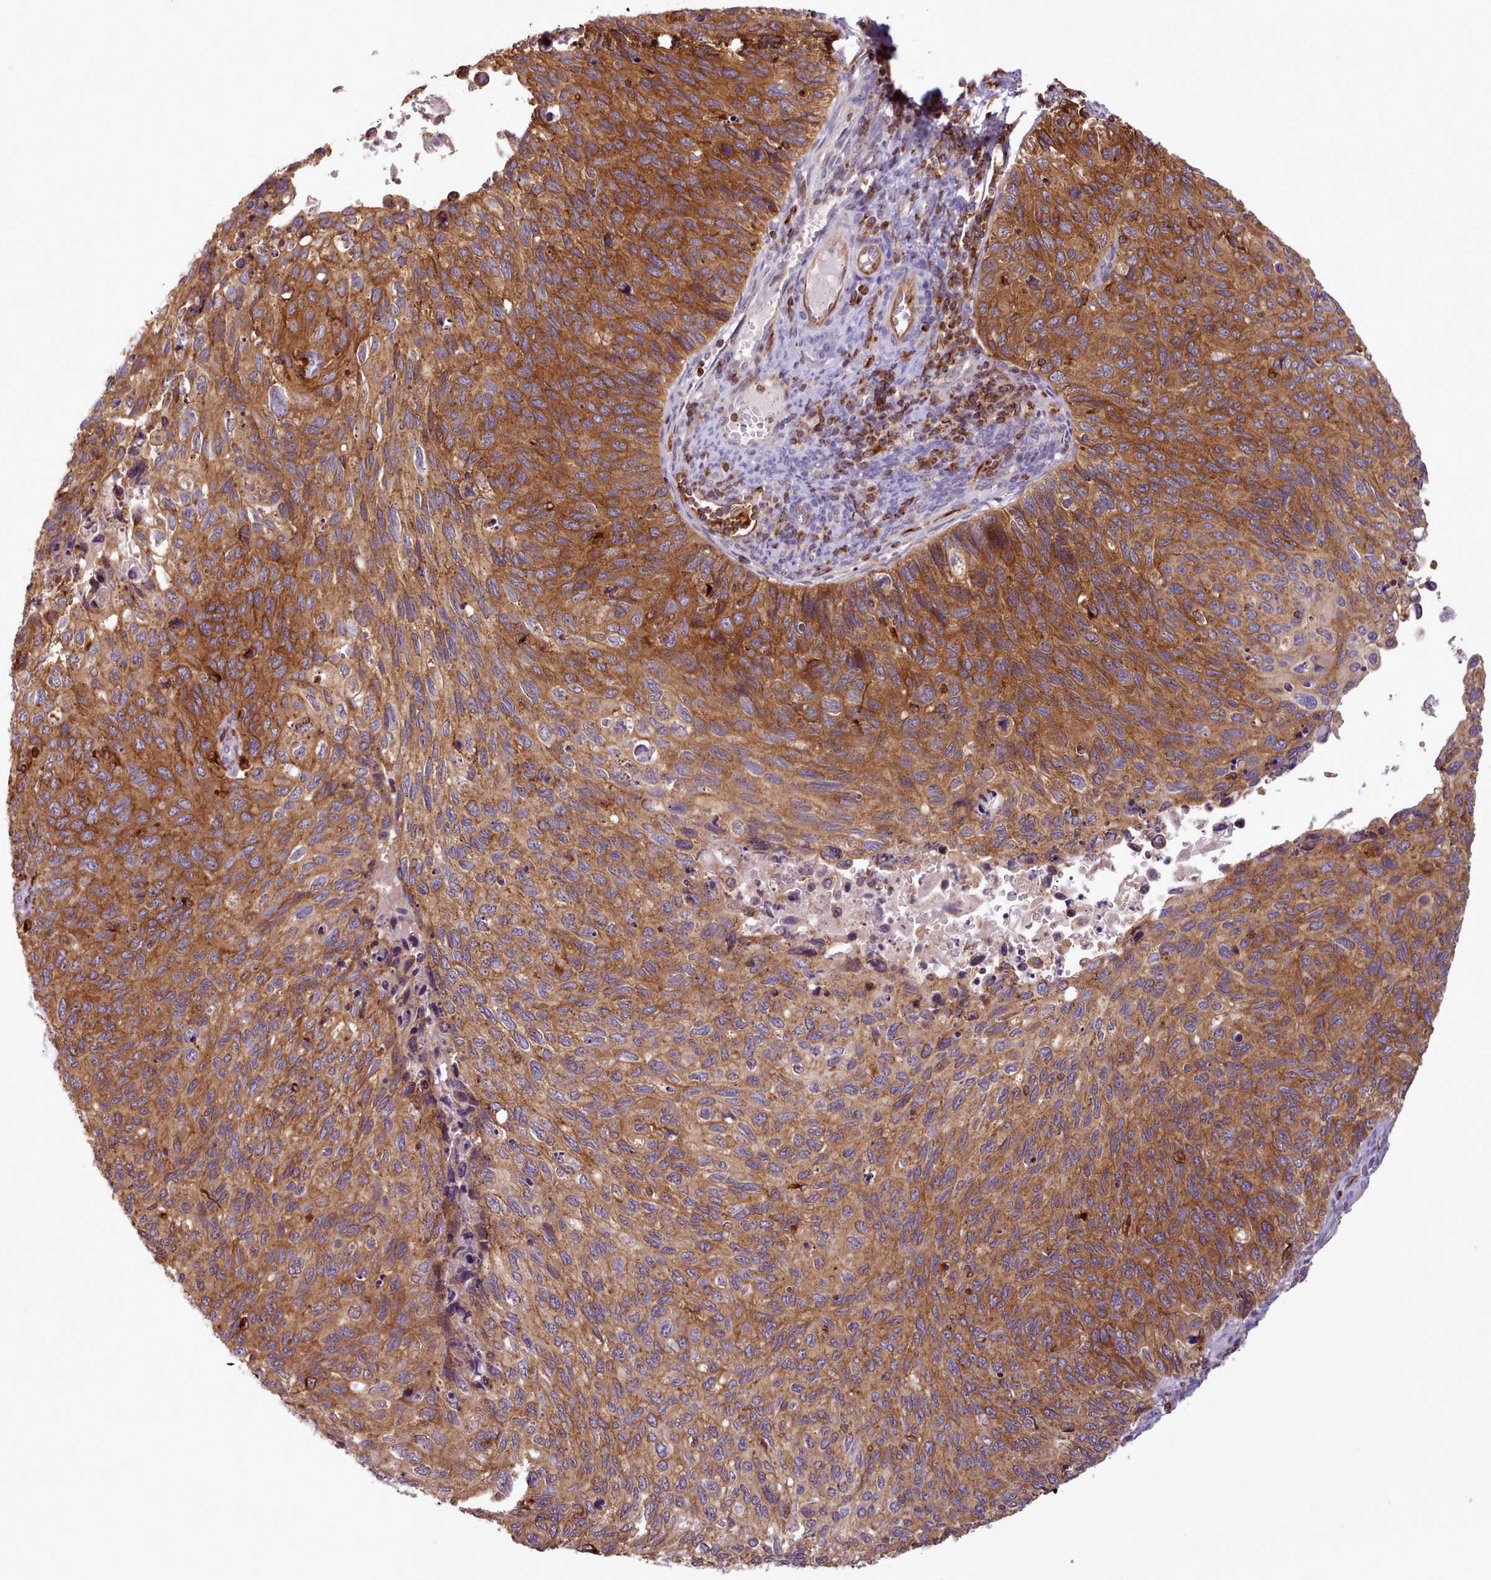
{"staining": {"intensity": "strong", "quantity": ">75%", "location": "cytoplasmic/membranous"}, "tissue": "cervical cancer", "cell_type": "Tumor cells", "image_type": "cancer", "snomed": [{"axis": "morphology", "description": "Squamous cell carcinoma, NOS"}, {"axis": "topography", "description": "Cervix"}], "caption": "IHC (DAB) staining of human cervical cancer exhibits strong cytoplasmic/membranous protein positivity in about >75% of tumor cells.", "gene": "CRYBG1", "patient": {"sex": "female", "age": 70}}